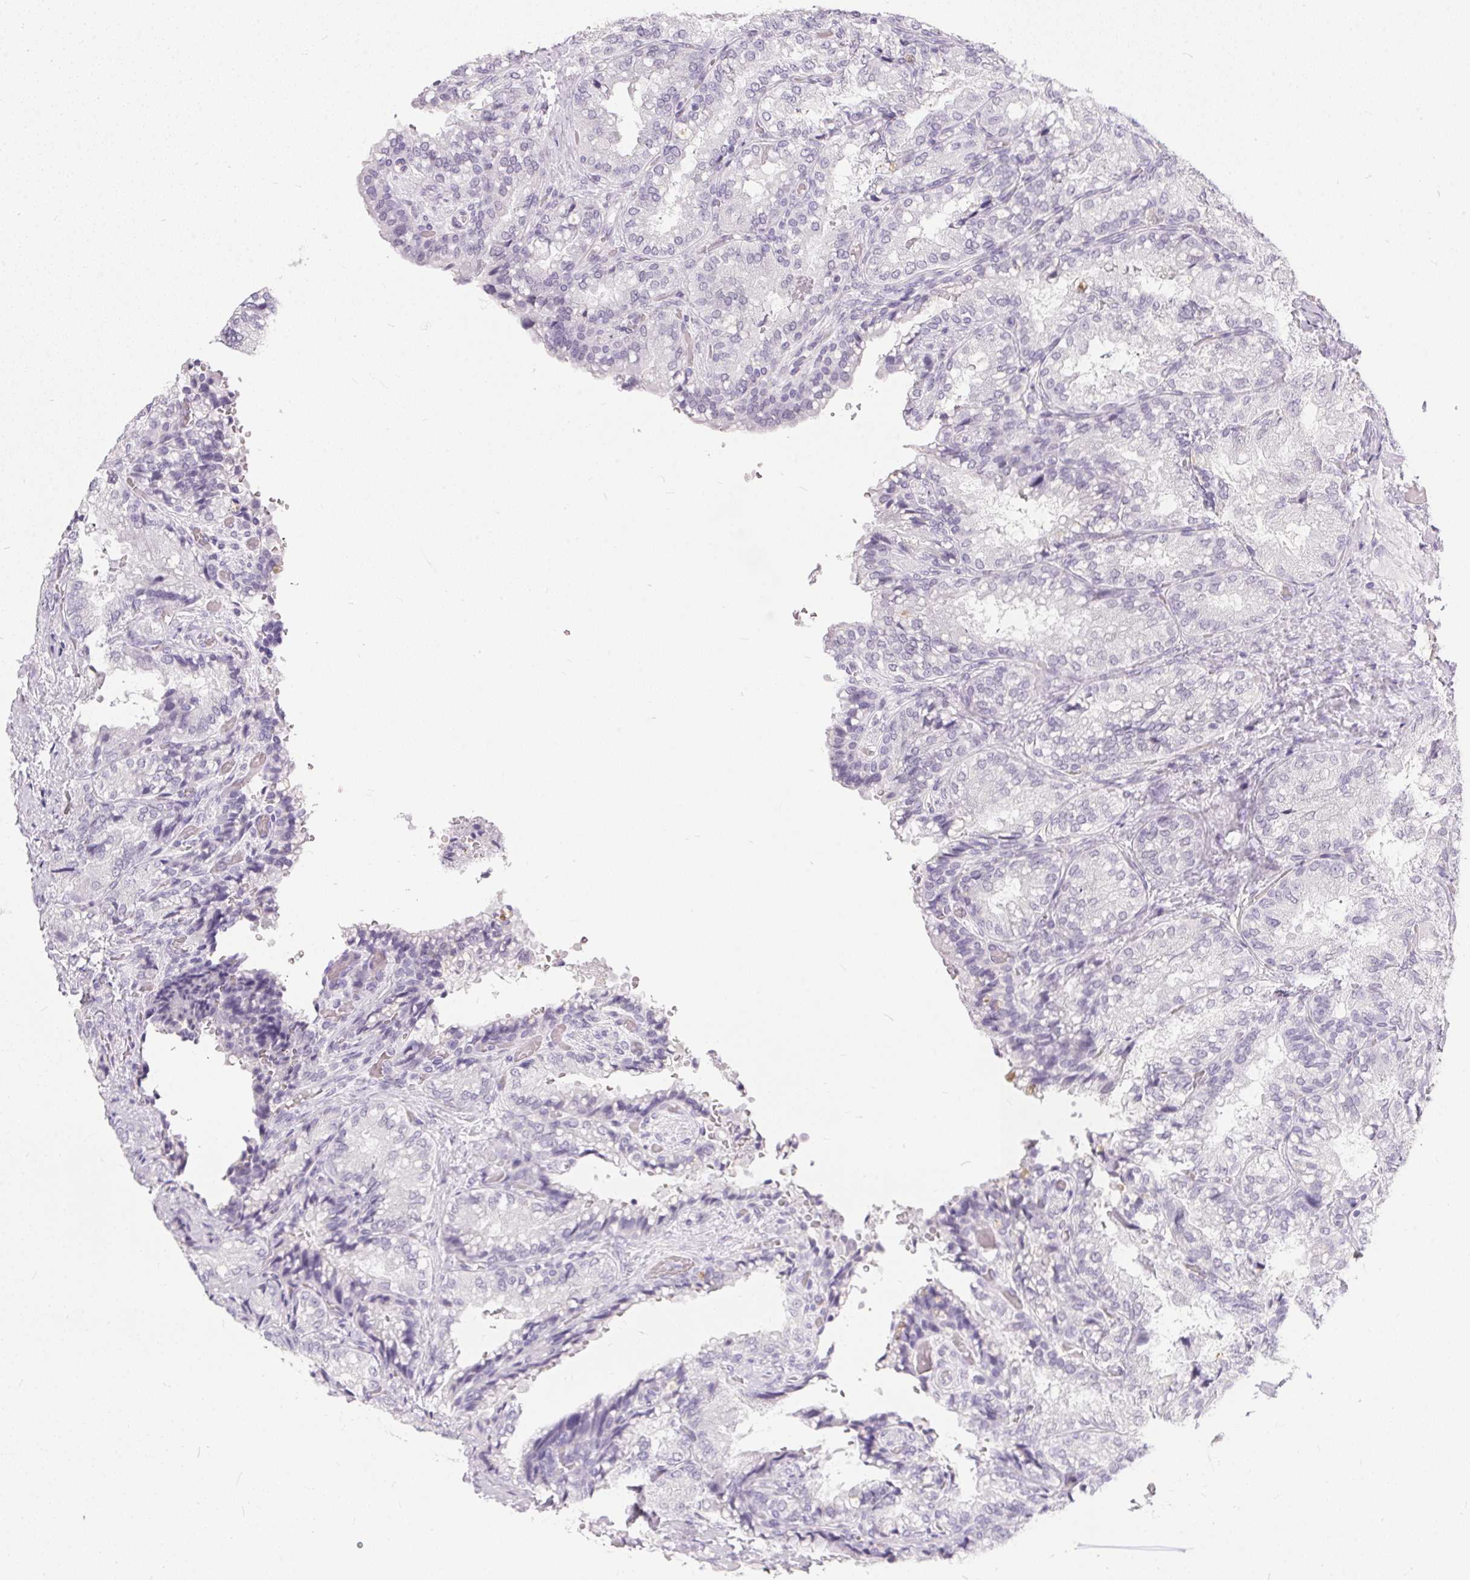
{"staining": {"intensity": "negative", "quantity": "none", "location": "none"}, "tissue": "seminal vesicle", "cell_type": "Glandular cells", "image_type": "normal", "snomed": [{"axis": "morphology", "description": "Normal tissue, NOS"}, {"axis": "topography", "description": "Seminal veicle"}], "caption": "Protein analysis of benign seminal vesicle exhibits no significant expression in glandular cells. (Stains: DAB (3,3'-diaminobenzidine) IHC with hematoxylin counter stain, Microscopy: brightfield microscopy at high magnification).", "gene": "GBP6", "patient": {"sex": "male", "age": 57}}